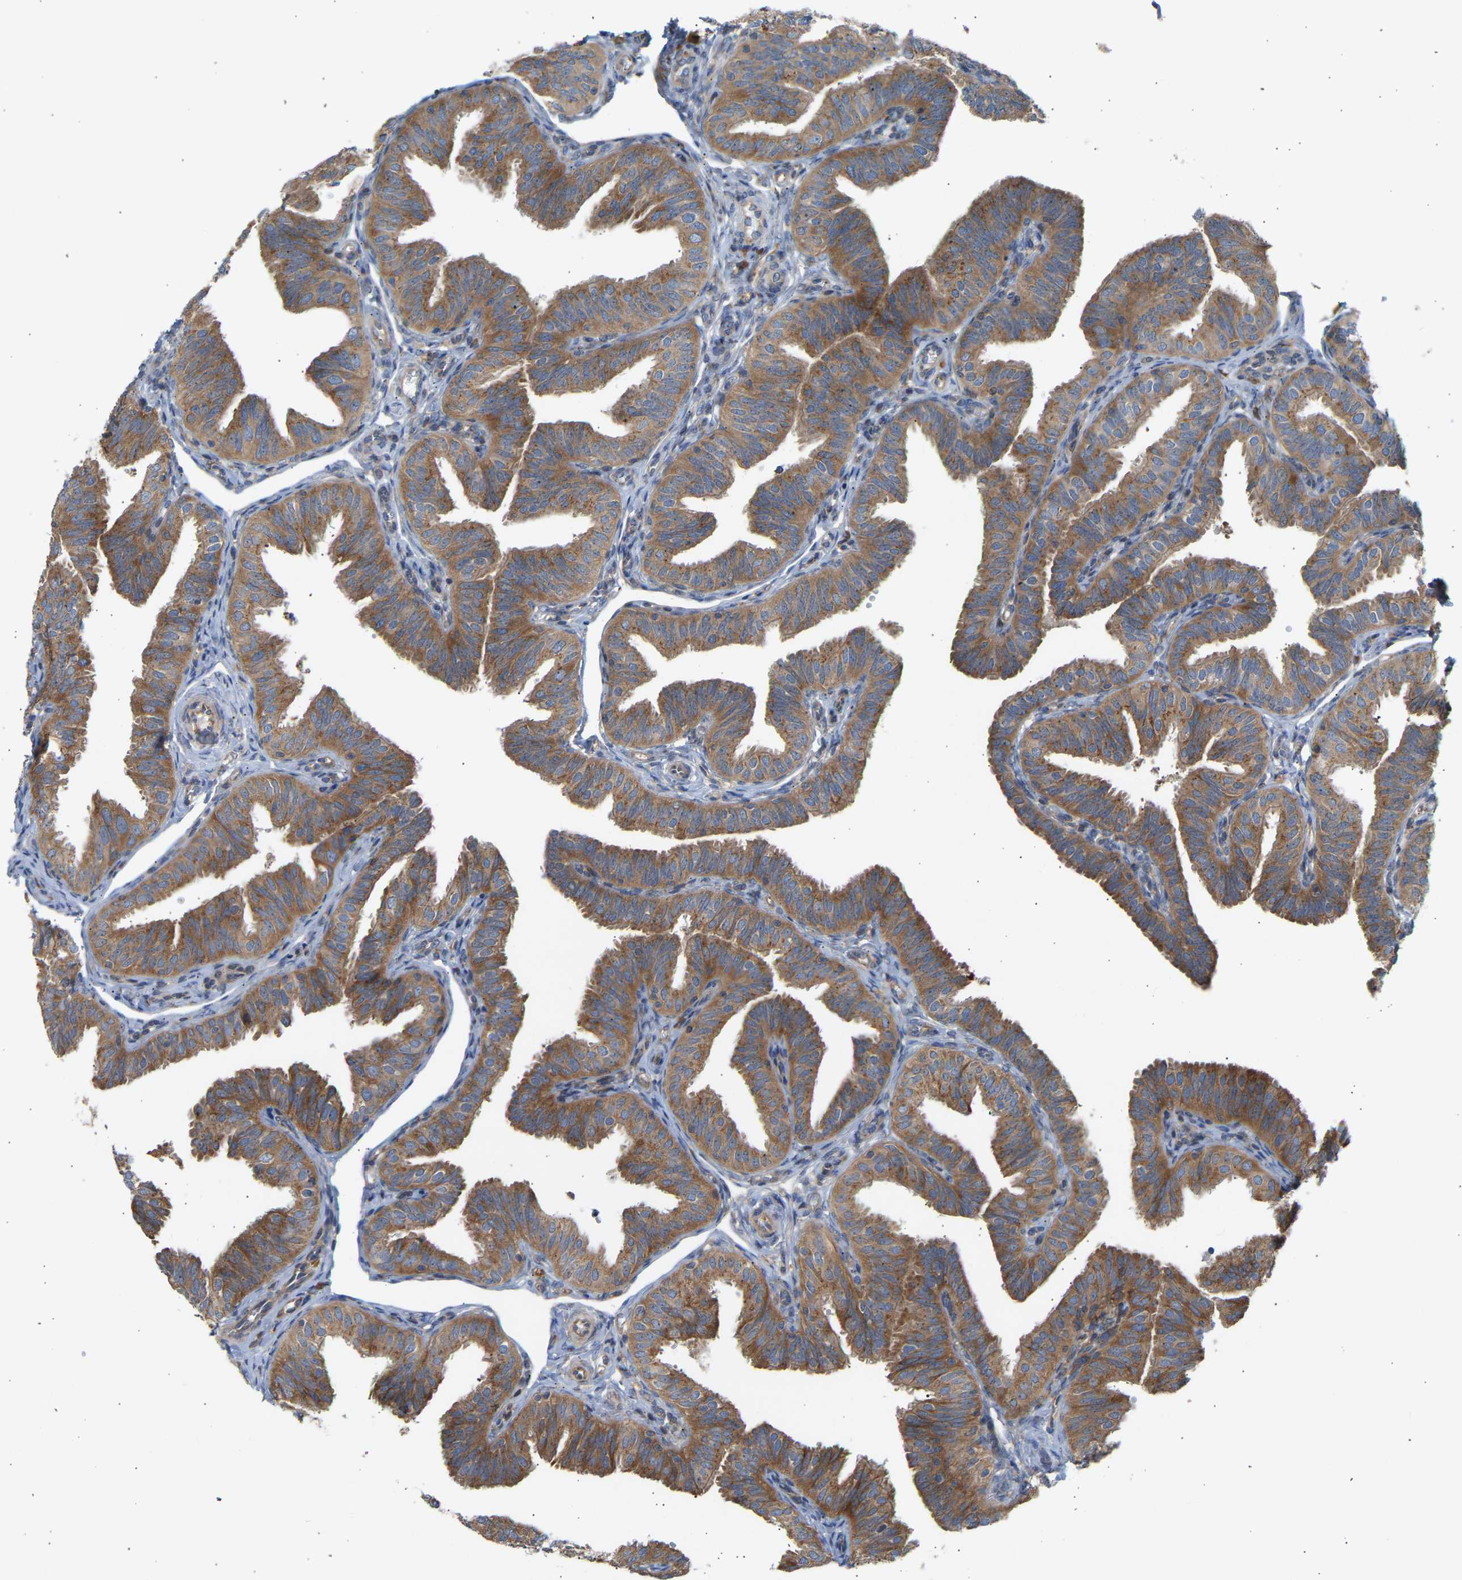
{"staining": {"intensity": "strong", "quantity": ">75%", "location": "cytoplasmic/membranous"}, "tissue": "fallopian tube", "cell_type": "Glandular cells", "image_type": "normal", "snomed": [{"axis": "morphology", "description": "Normal tissue, NOS"}, {"axis": "topography", "description": "Fallopian tube"}], "caption": "This is a photomicrograph of IHC staining of benign fallopian tube, which shows strong expression in the cytoplasmic/membranous of glandular cells.", "gene": "GCN1", "patient": {"sex": "female", "age": 35}}